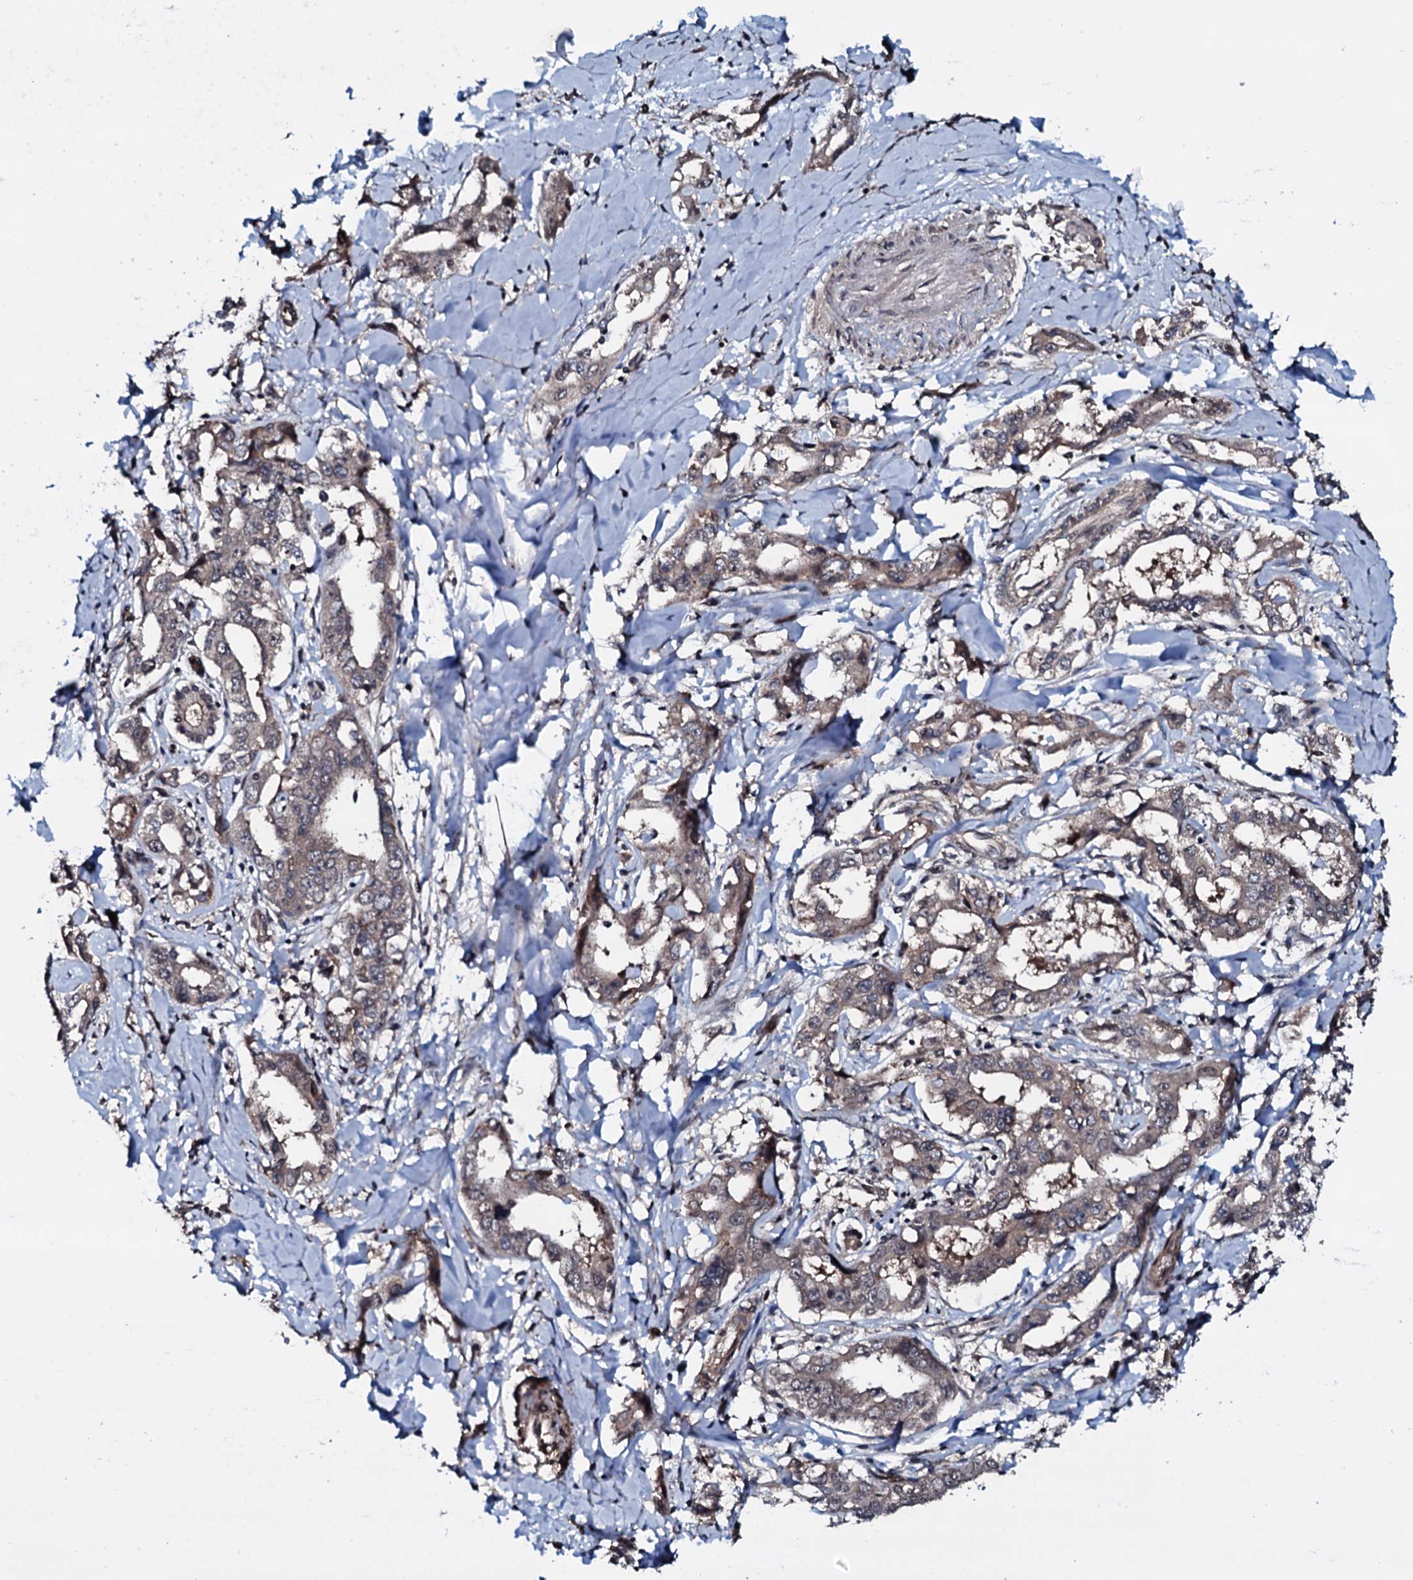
{"staining": {"intensity": "weak", "quantity": ">75%", "location": "cytoplasmic/membranous"}, "tissue": "liver cancer", "cell_type": "Tumor cells", "image_type": "cancer", "snomed": [{"axis": "morphology", "description": "Cholangiocarcinoma"}, {"axis": "topography", "description": "Liver"}], "caption": "An immunohistochemistry (IHC) image of neoplastic tissue is shown. Protein staining in brown shows weak cytoplasmic/membranous positivity in liver cholangiocarcinoma within tumor cells. (brown staining indicates protein expression, while blue staining denotes nuclei).", "gene": "OGFOD2", "patient": {"sex": "male", "age": 59}}